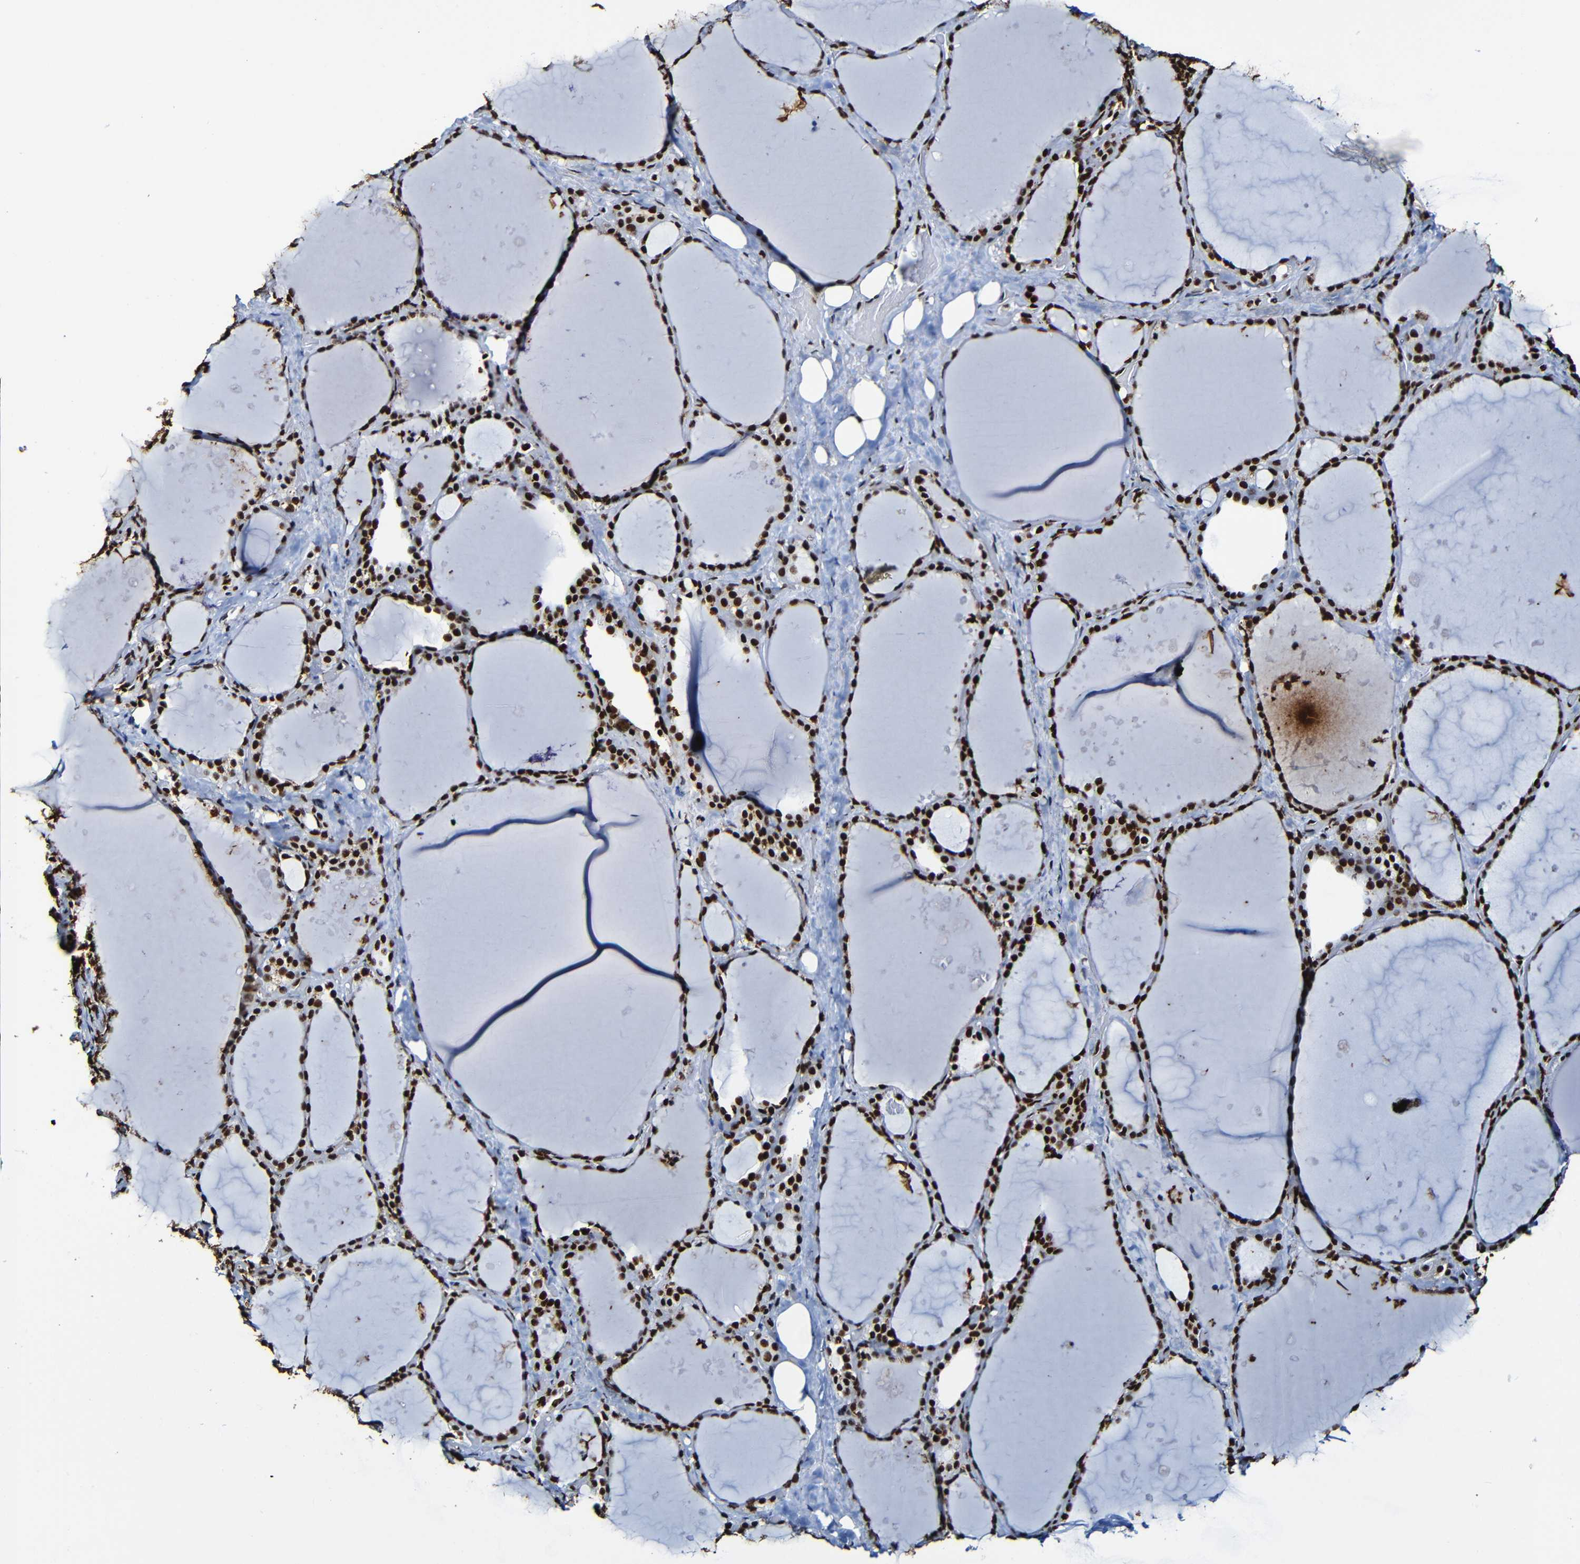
{"staining": {"intensity": "strong", "quantity": ">75%", "location": "nuclear"}, "tissue": "thyroid gland", "cell_type": "Glandular cells", "image_type": "normal", "snomed": [{"axis": "morphology", "description": "Normal tissue, NOS"}, {"axis": "topography", "description": "Thyroid gland"}], "caption": "A brown stain shows strong nuclear positivity of a protein in glandular cells of unremarkable human thyroid gland.", "gene": "SRSF3", "patient": {"sex": "female", "age": 44}}